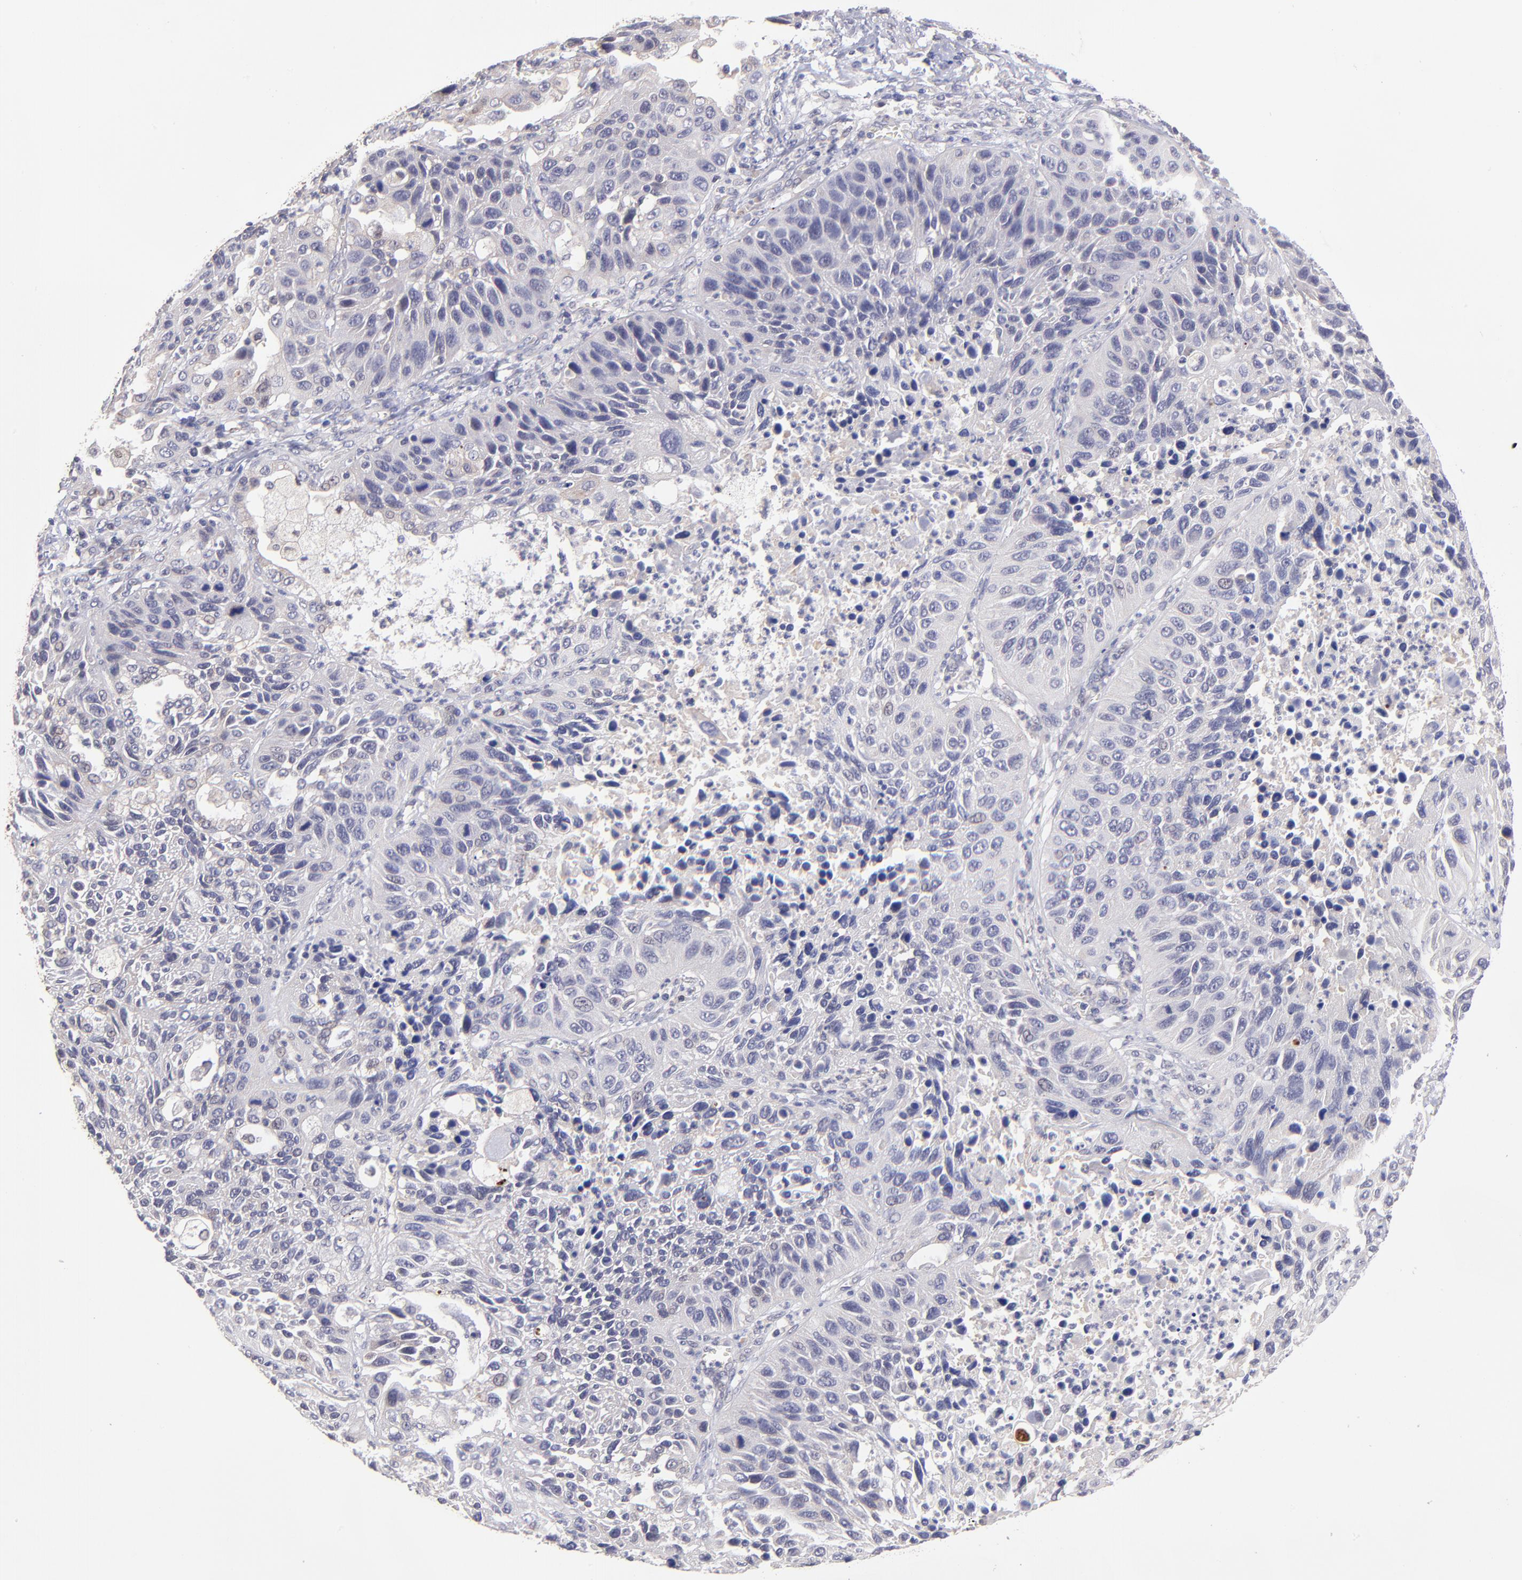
{"staining": {"intensity": "negative", "quantity": "none", "location": "none"}, "tissue": "lung cancer", "cell_type": "Tumor cells", "image_type": "cancer", "snomed": [{"axis": "morphology", "description": "Squamous cell carcinoma, NOS"}, {"axis": "topography", "description": "Lung"}], "caption": "Immunohistochemistry (IHC) micrograph of human squamous cell carcinoma (lung) stained for a protein (brown), which demonstrates no positivity in tumor cells.", "gene": "NSF", "patient": {"sex": "female", "age": 76}}